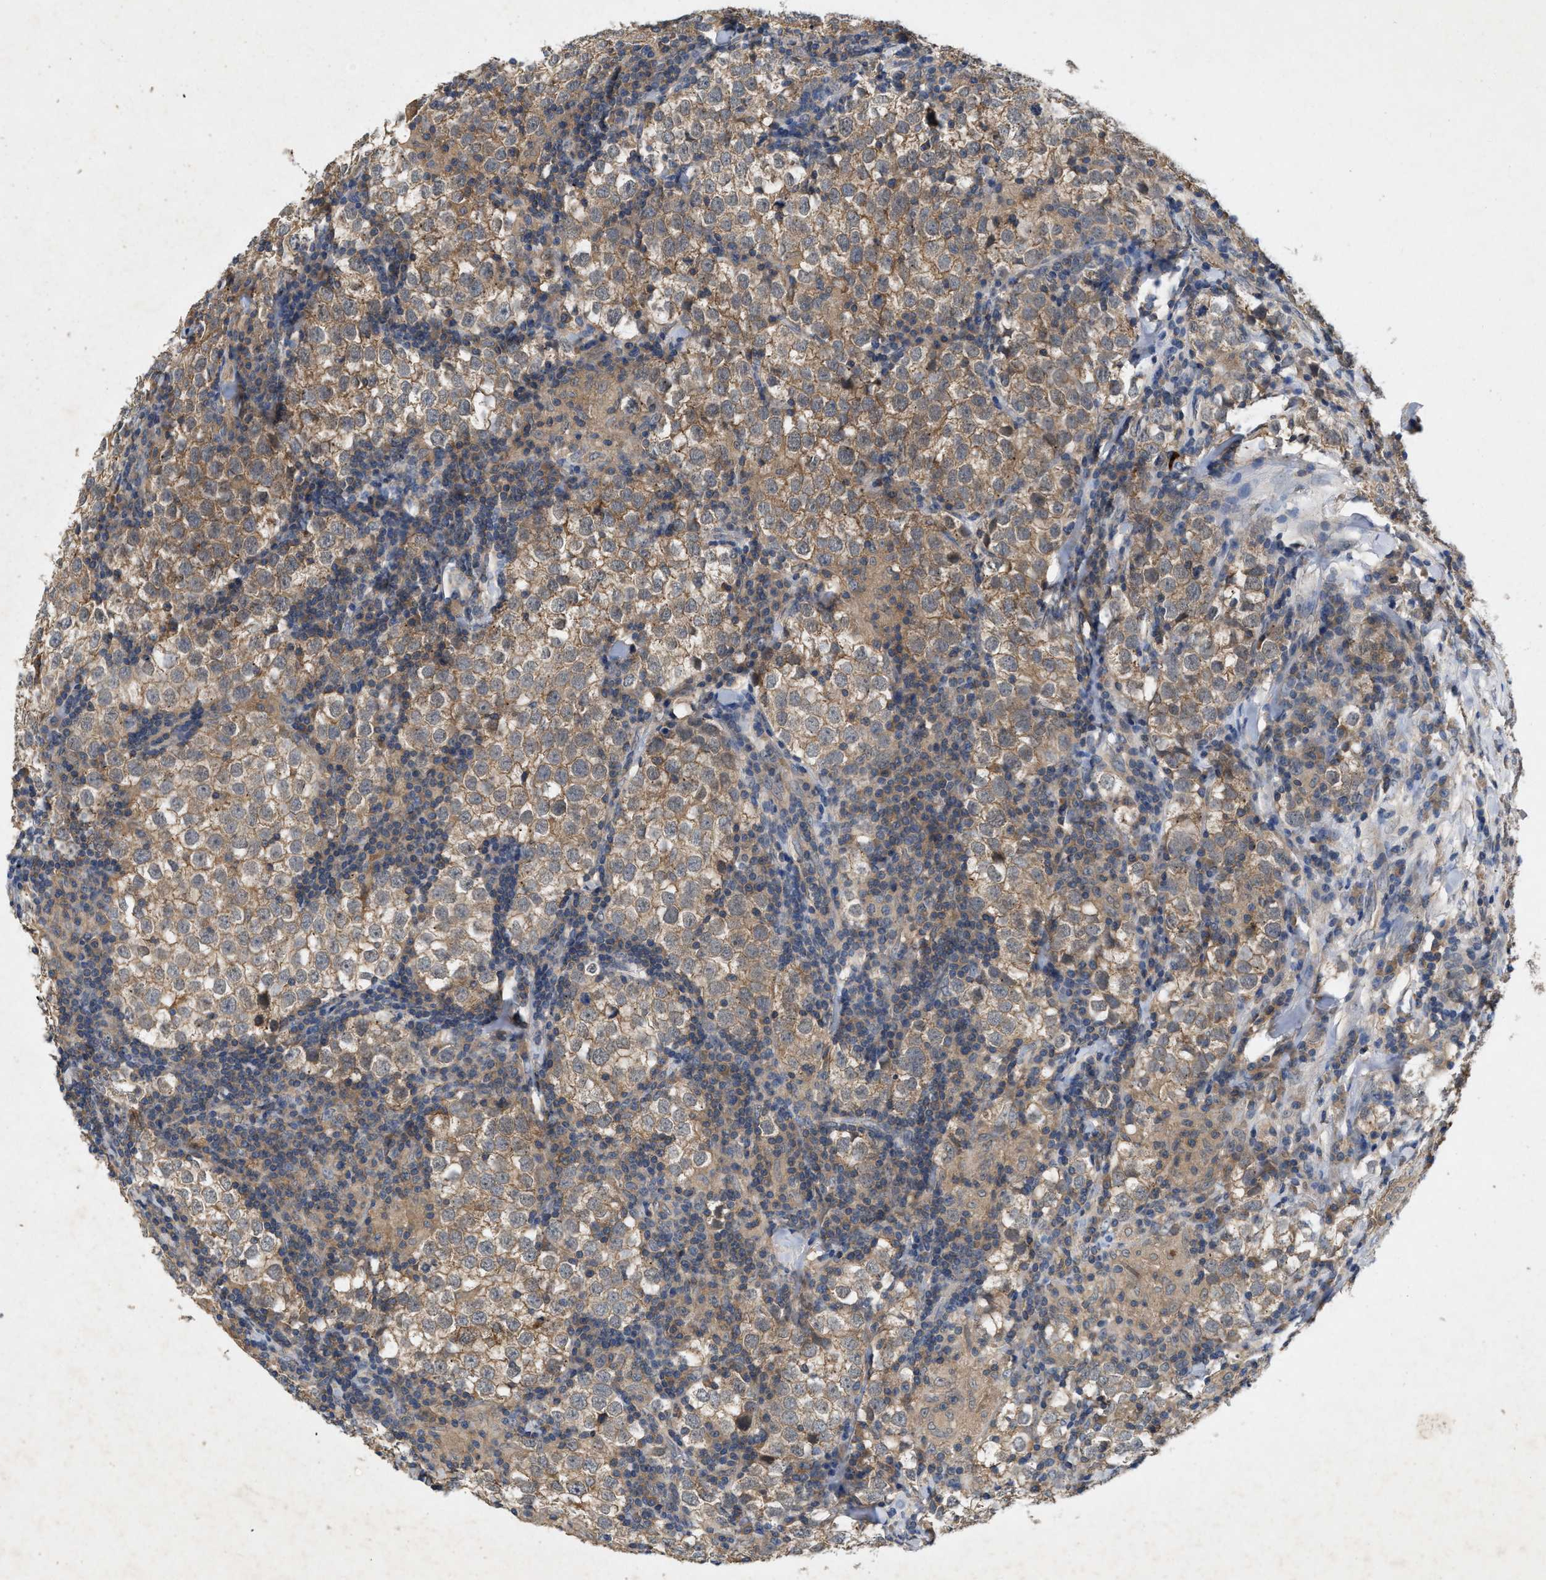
{"staining": {"intensity": "moderate", "quantity": ">75%", "location": "cytoplasmic/membranous"}, "tissue": "testis cancer", "cell_type": "Tumor cells", "image_type": "cancer", "snomed": [{"axis": "morphology", "description": "Seminoma, NOS"}, {"axis": "morphology", "description": "Carcinoma, Embryonal, NOS"}, {"axis": "topography", "description": "Testis"}], "caption": "Tumor cells show medium levels of moderate cytoplasmic/membranous expression in approximately >75% of cells in testis embryonal carcinoma.", "gene": "LPAR2", "patient": {"sex": "male", "age": 36}}